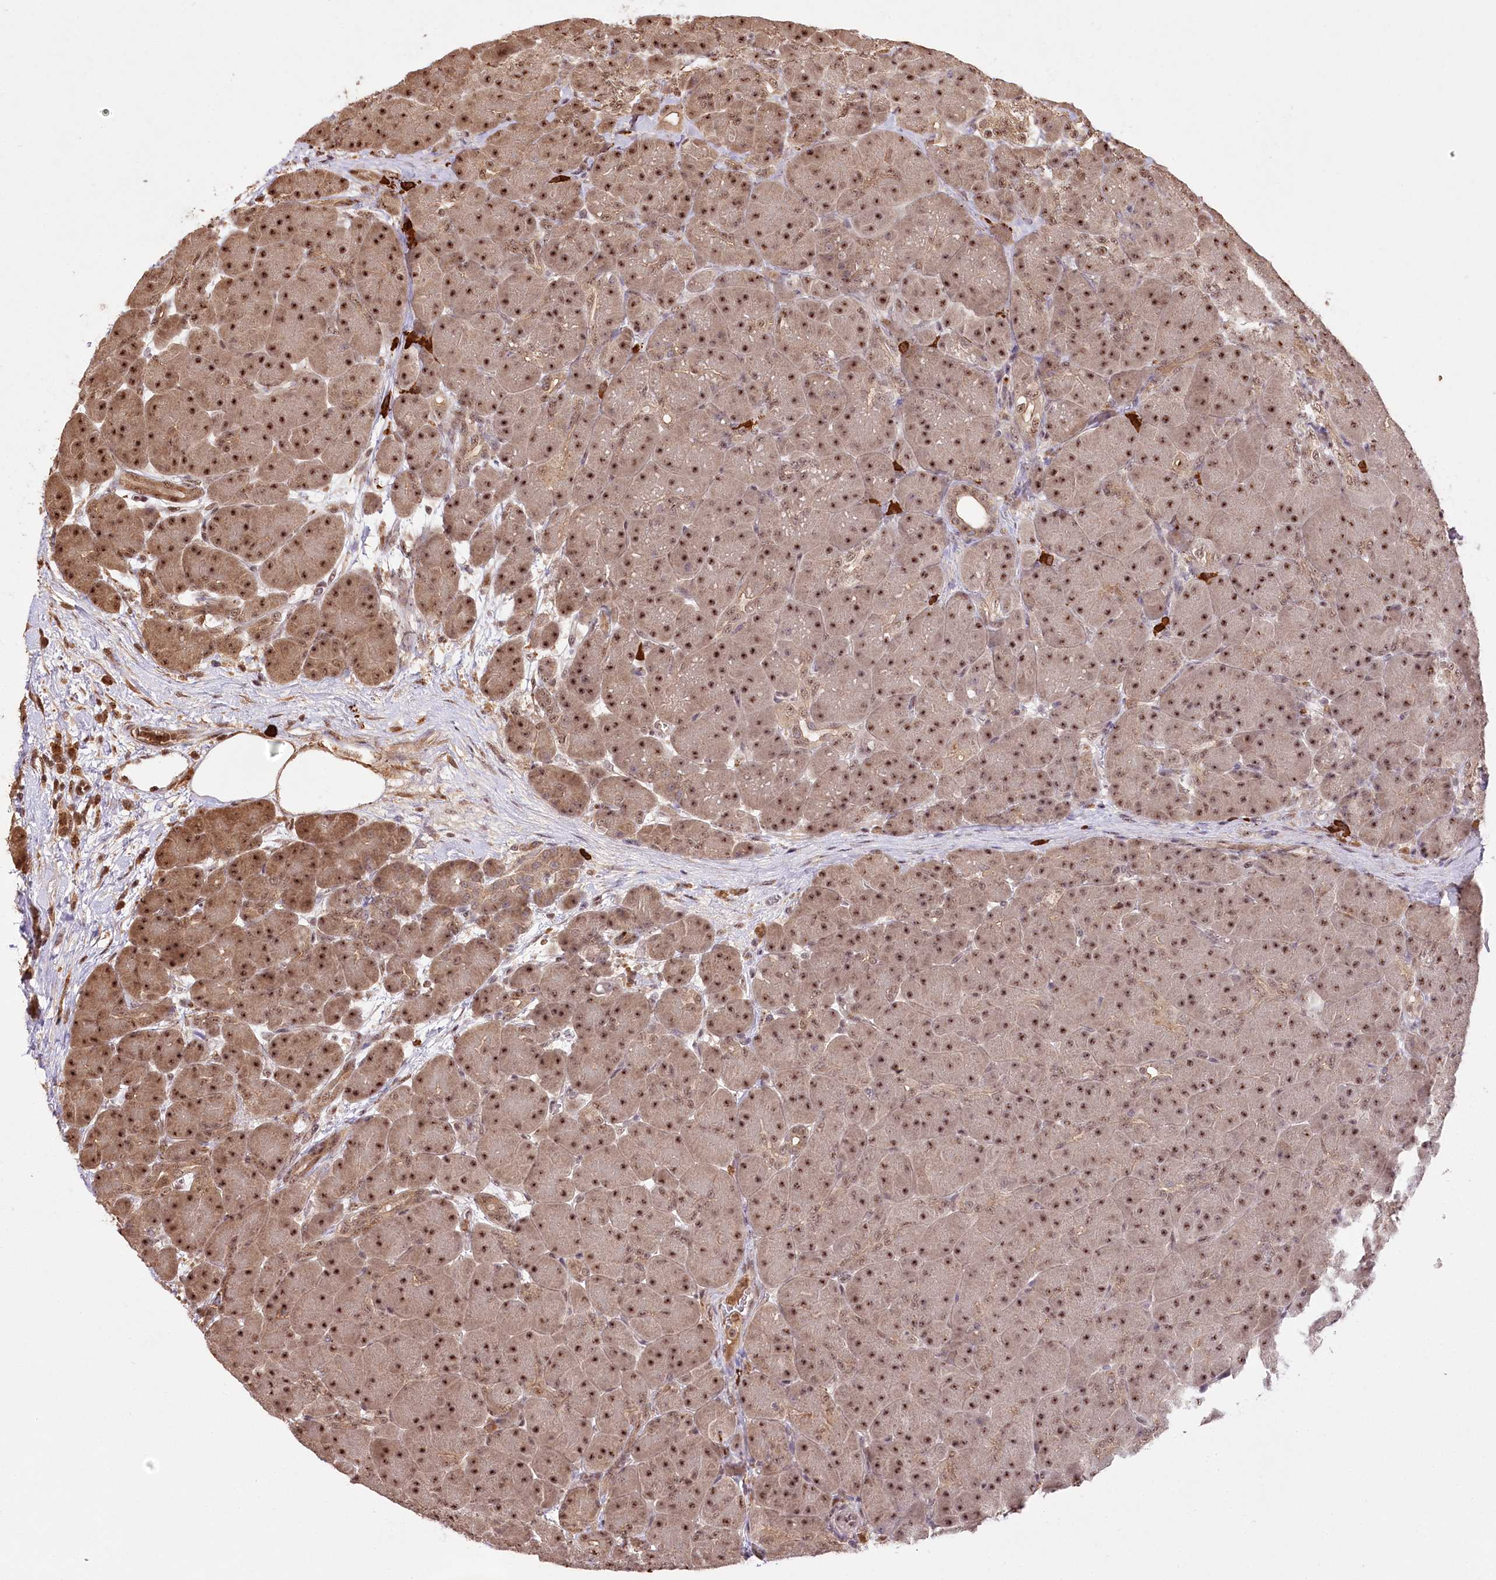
{"staining": {"intensity": "moderate", "quantity": ">75%", "location": "nuclear"}, "tissue": "pancreas", "cell_type": "Exocrine glandular cells", "image_type": "normal", "snomed": [{"axis": "morphology", "description": "Normal tissue, NOS"}, {"axis": "topography", "description": "Pancreas"}], "caption": "Protein positivity by immunohistochemistry displays moderate nuclear staining in about >75% of exocrine glandular cells in normal pancreas. (brown staining indicates protein expression, while blue staining denotes nuclei).", "gene": "PYROXD1", "patient": {"sex": "male", "age": 66}}